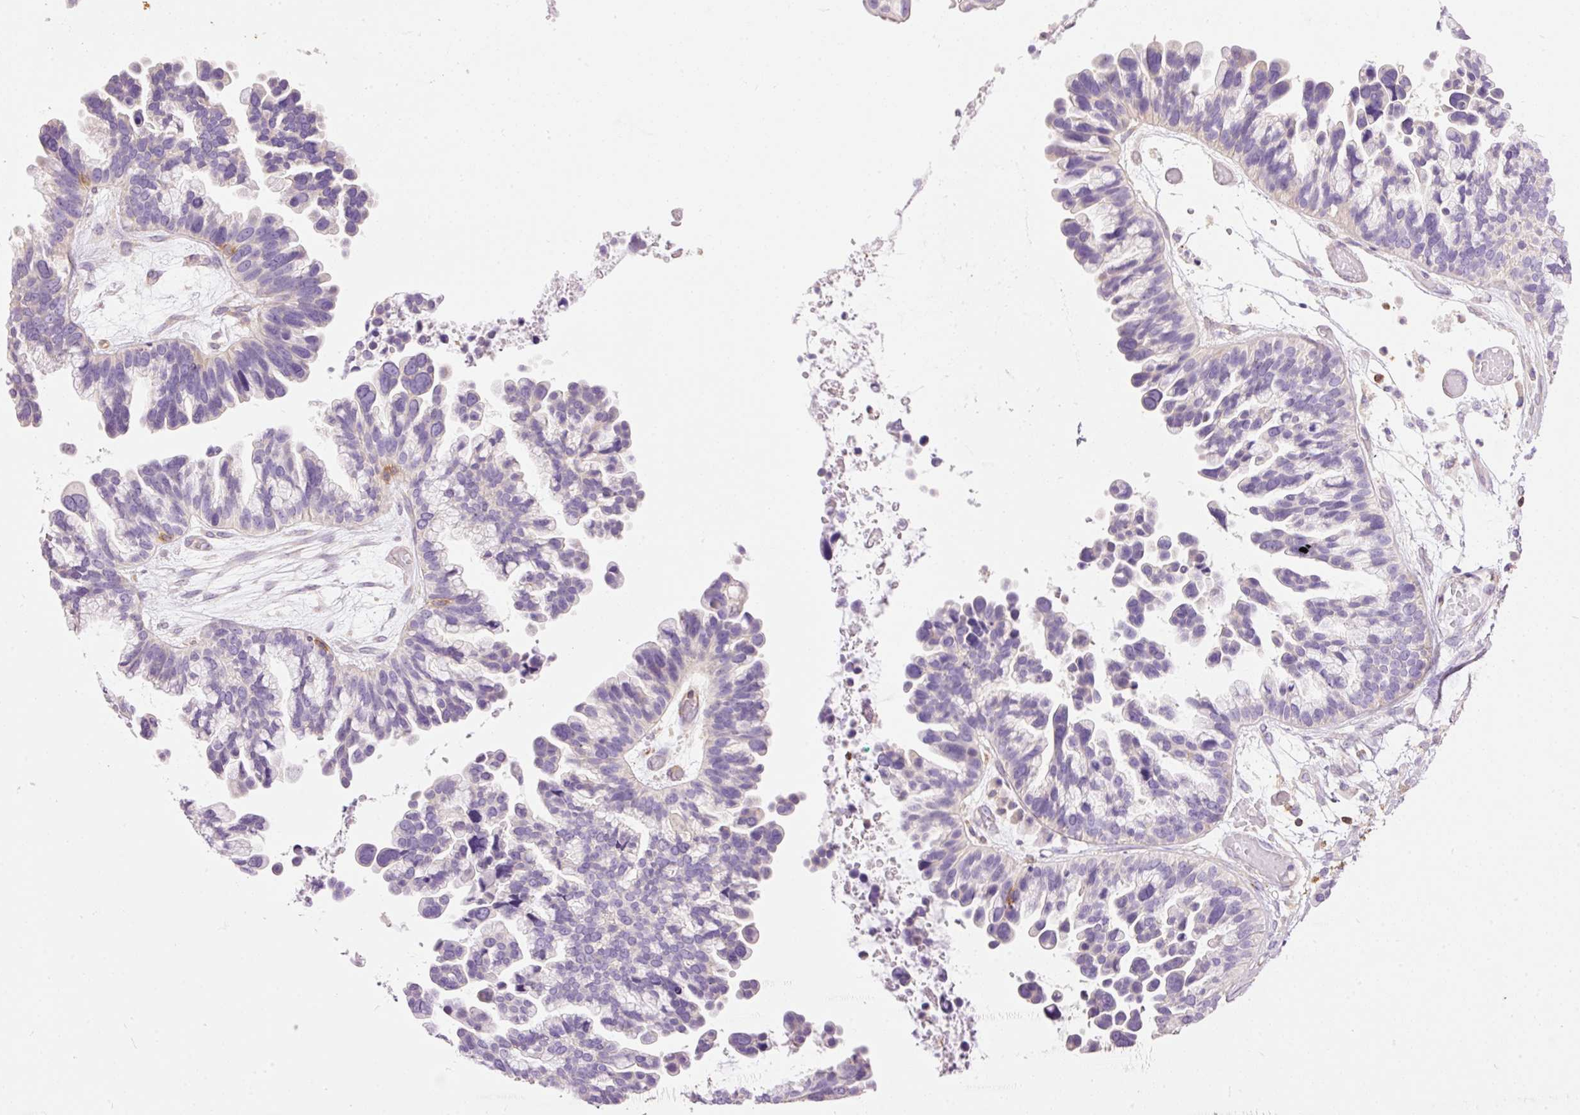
{"staining": {"intensity": "negative", "quantity": "none", "location": "none"}, "tissue": "ovarian cancer", "cell_type": "Tumor cells", "image_type": "cancer", "snomed": [{"axis": "morphology", "description": "Cystadenocarcinoma, serous, NOS"}, {"axis": "topography", "description": "Ovary"}], "caption": "Tumor cells show no significant expression in ovarian cancer.", "gene": "DOK6", "patient": {"sex": "female", "age": 56}}